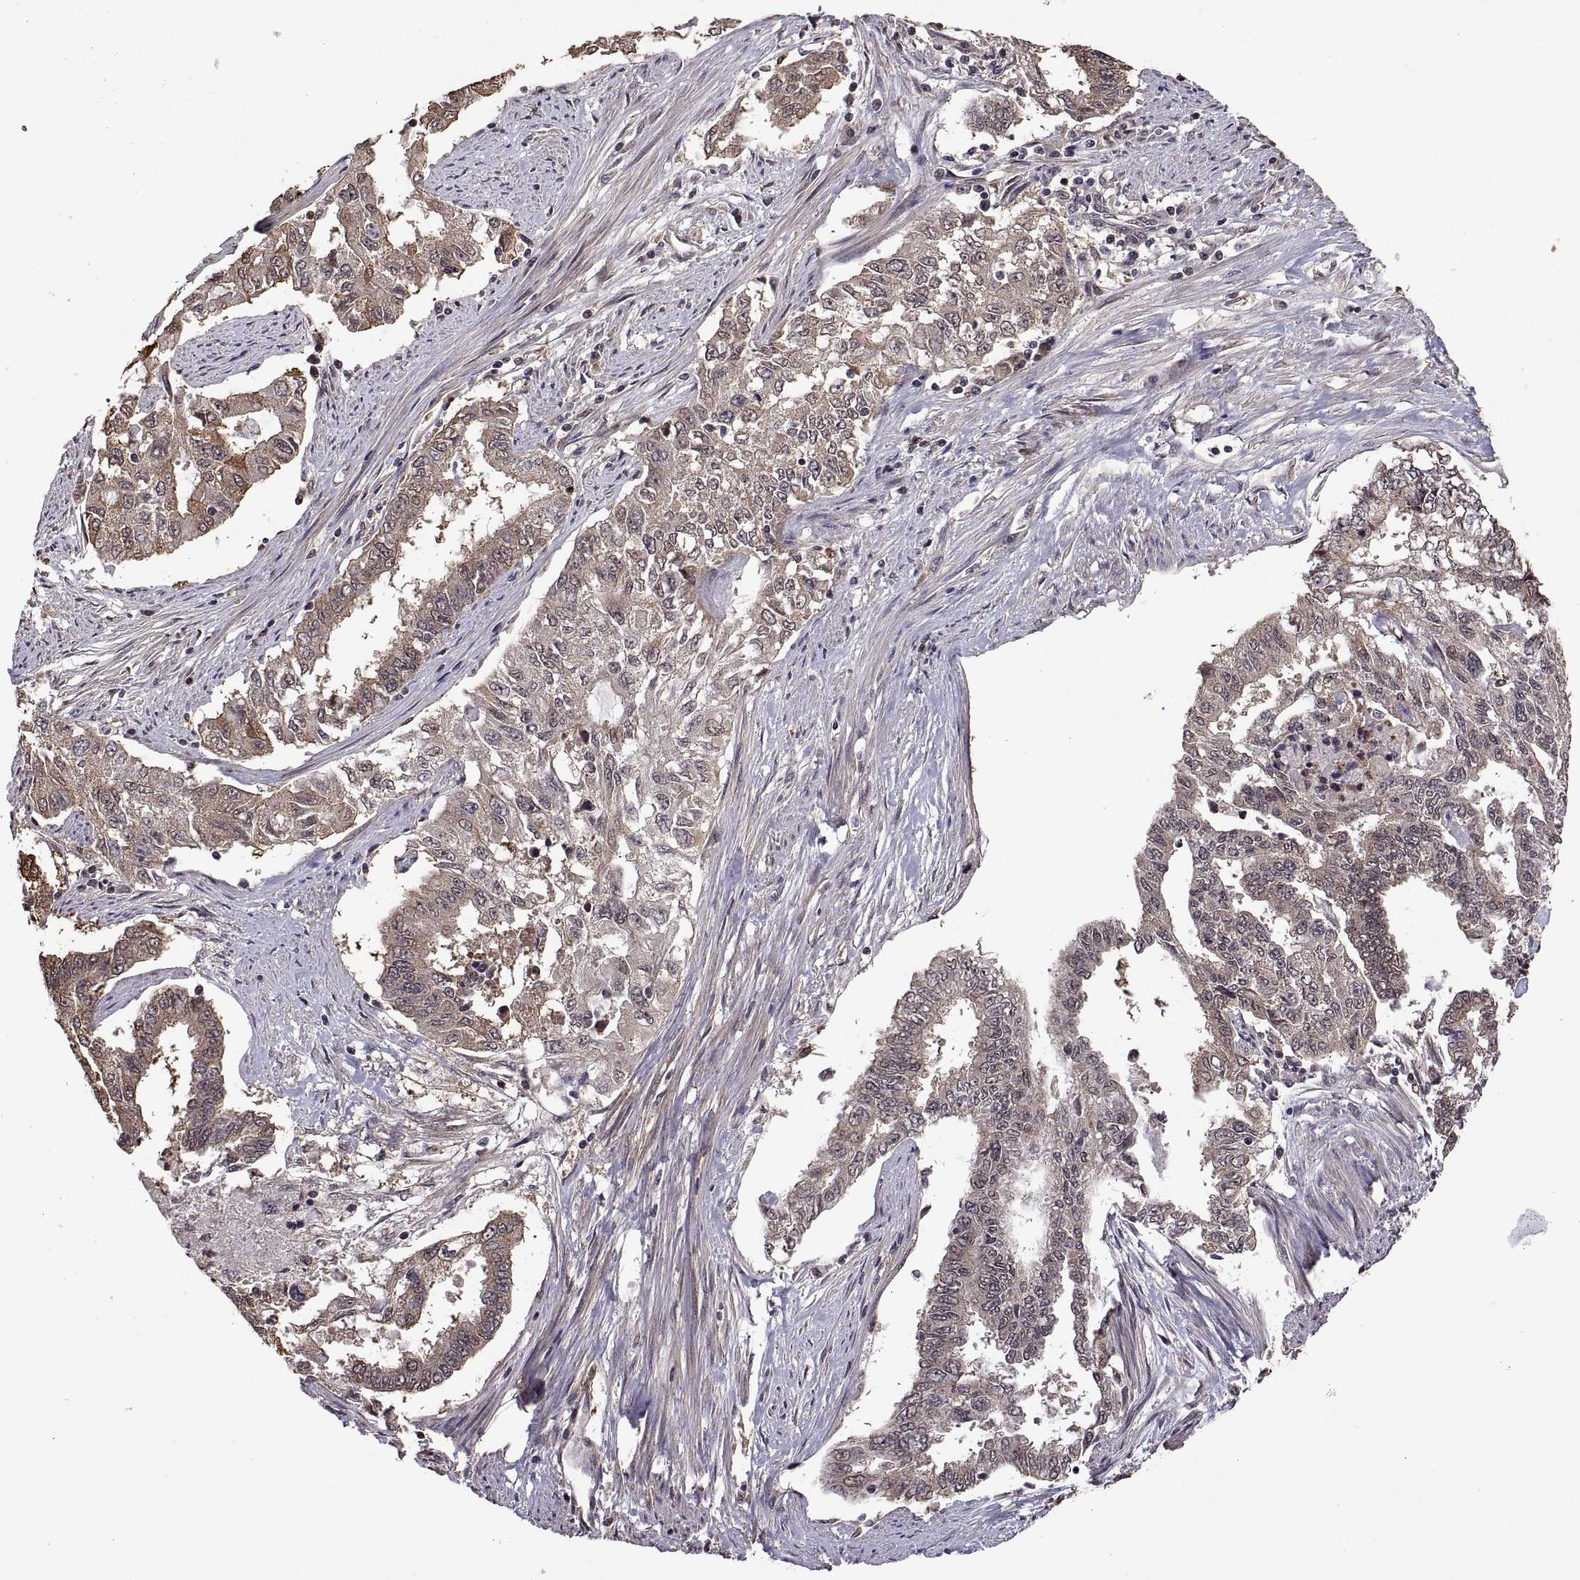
{"staining": {"intensity": "weak", "quantity": "25%-75%", "location": "cytoplasmic/membranous"}, "tissue": "endometrial cancer", "cell_type": "Tumor cells", "image_type": "cancer", "snomed": [{"axis": "morphology", "description": "Adenocarcinoma, NOS"}, {"axis": "topography", "description": "Uterus"}], "caption": "IHC staining of adenocarcinoma (endometrial), which shows low levels of weak cytoplasmic/membranous positivity in approximately 25%-75% of tumor cells indicating weak cytoplasmic/membranous protein staining. The staining was performed using DAB (brown) for protein detection and nuclei were counterstained in hematoxylin (blue).", "gene": "ZNRF2", "patient": {"sex": "female", "age": 59}}